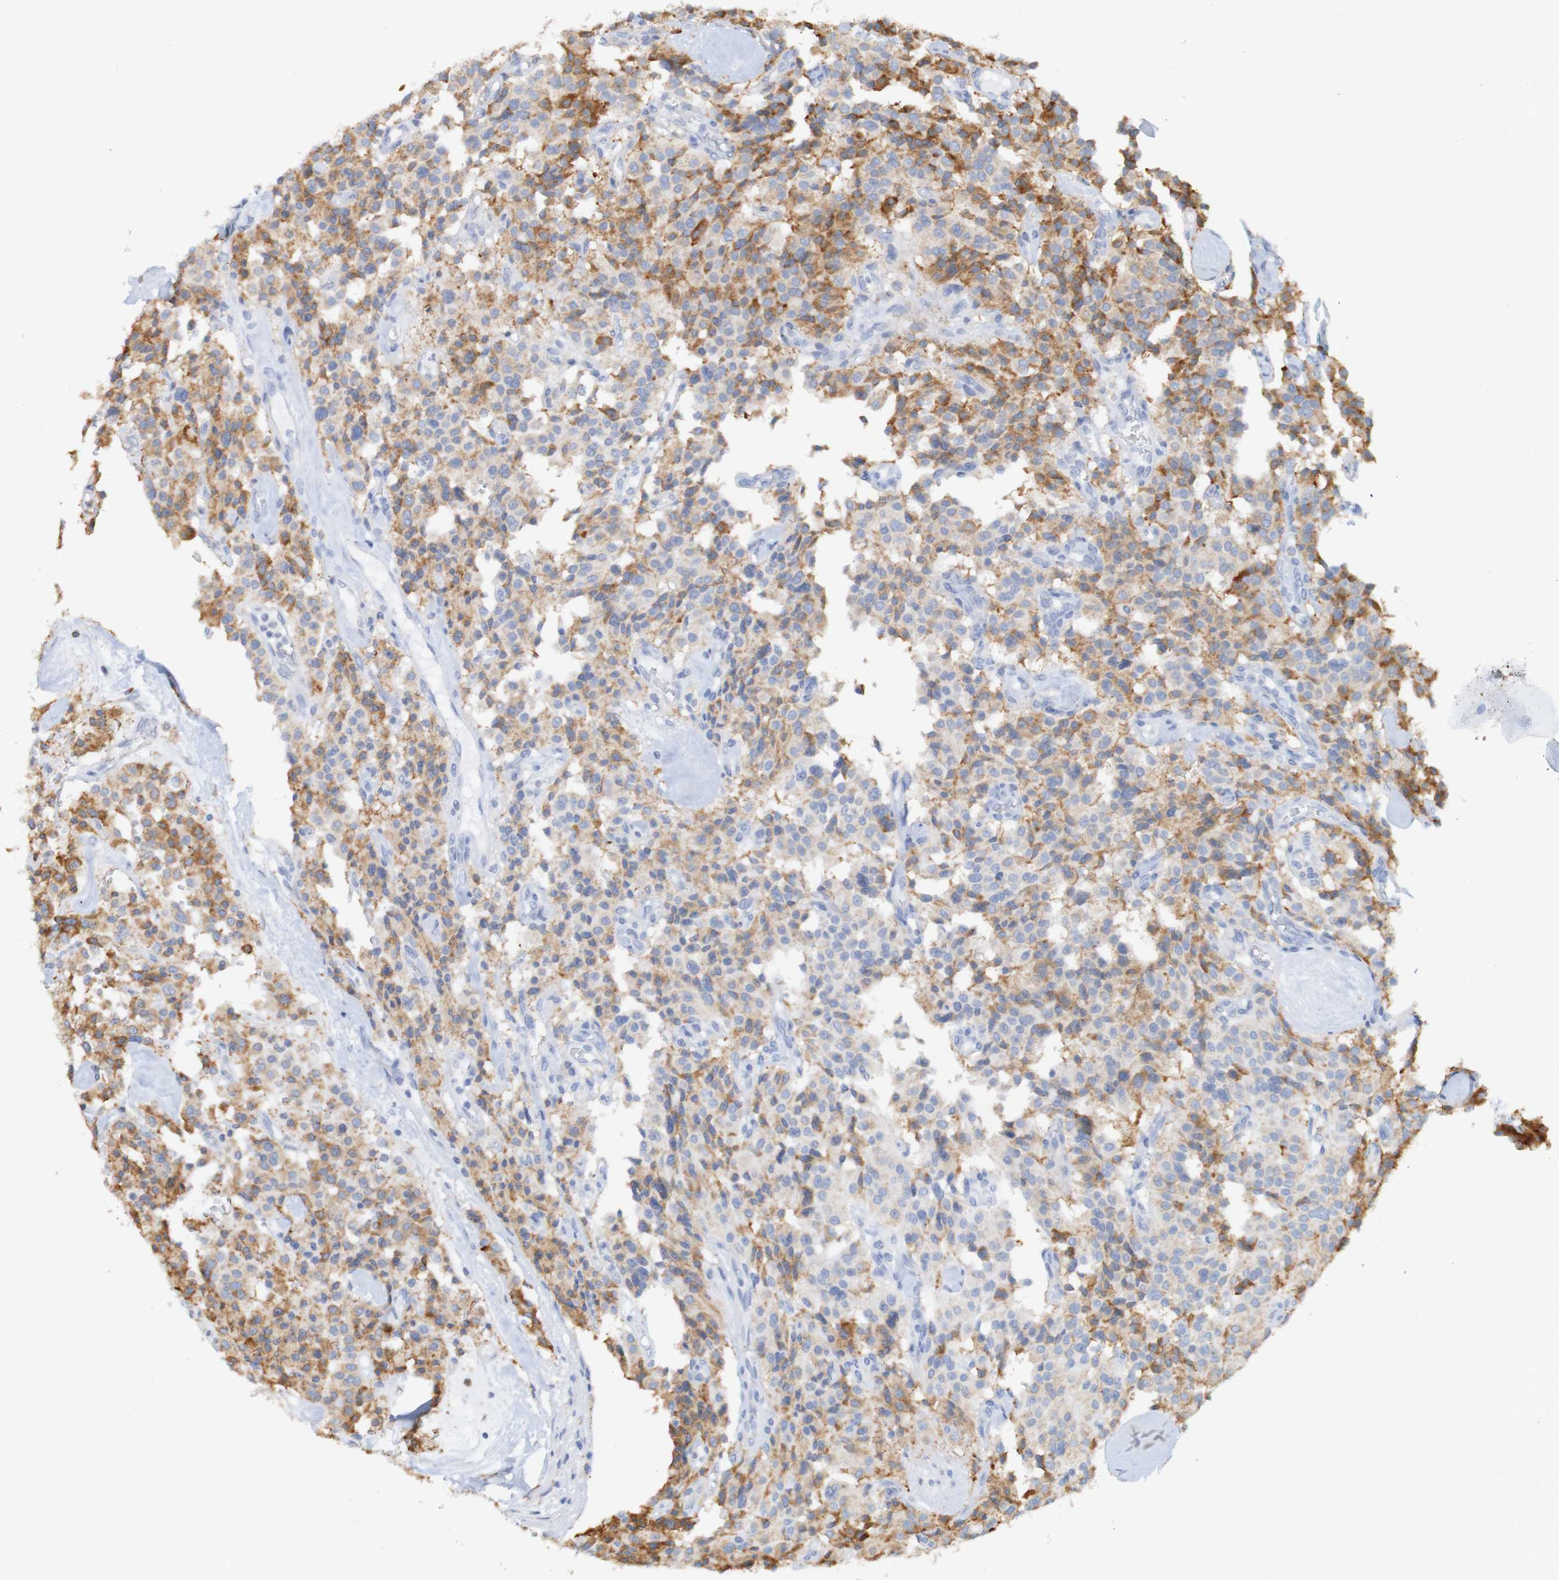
{"staining": {"intensity": "moderate", "quantity": "<25%", "location": "cytoplasmic/membranous"}, "tissue": "carcinoid", "cell_type": "Tumor cells", "image_type": "cancer", "snomed": [{"axis": "morphology", "description": "Carcinoid, malignant, NOS"}, {"axis": "topography", "description": "Lung"}], "caption": "Moderate cytoplasmic/membranous expression for a protein is present in about <25% of tumor cells of carcinoid using IHC.", "gene": "PDIA3", "patient": {"sex": "male", "age": 30}}